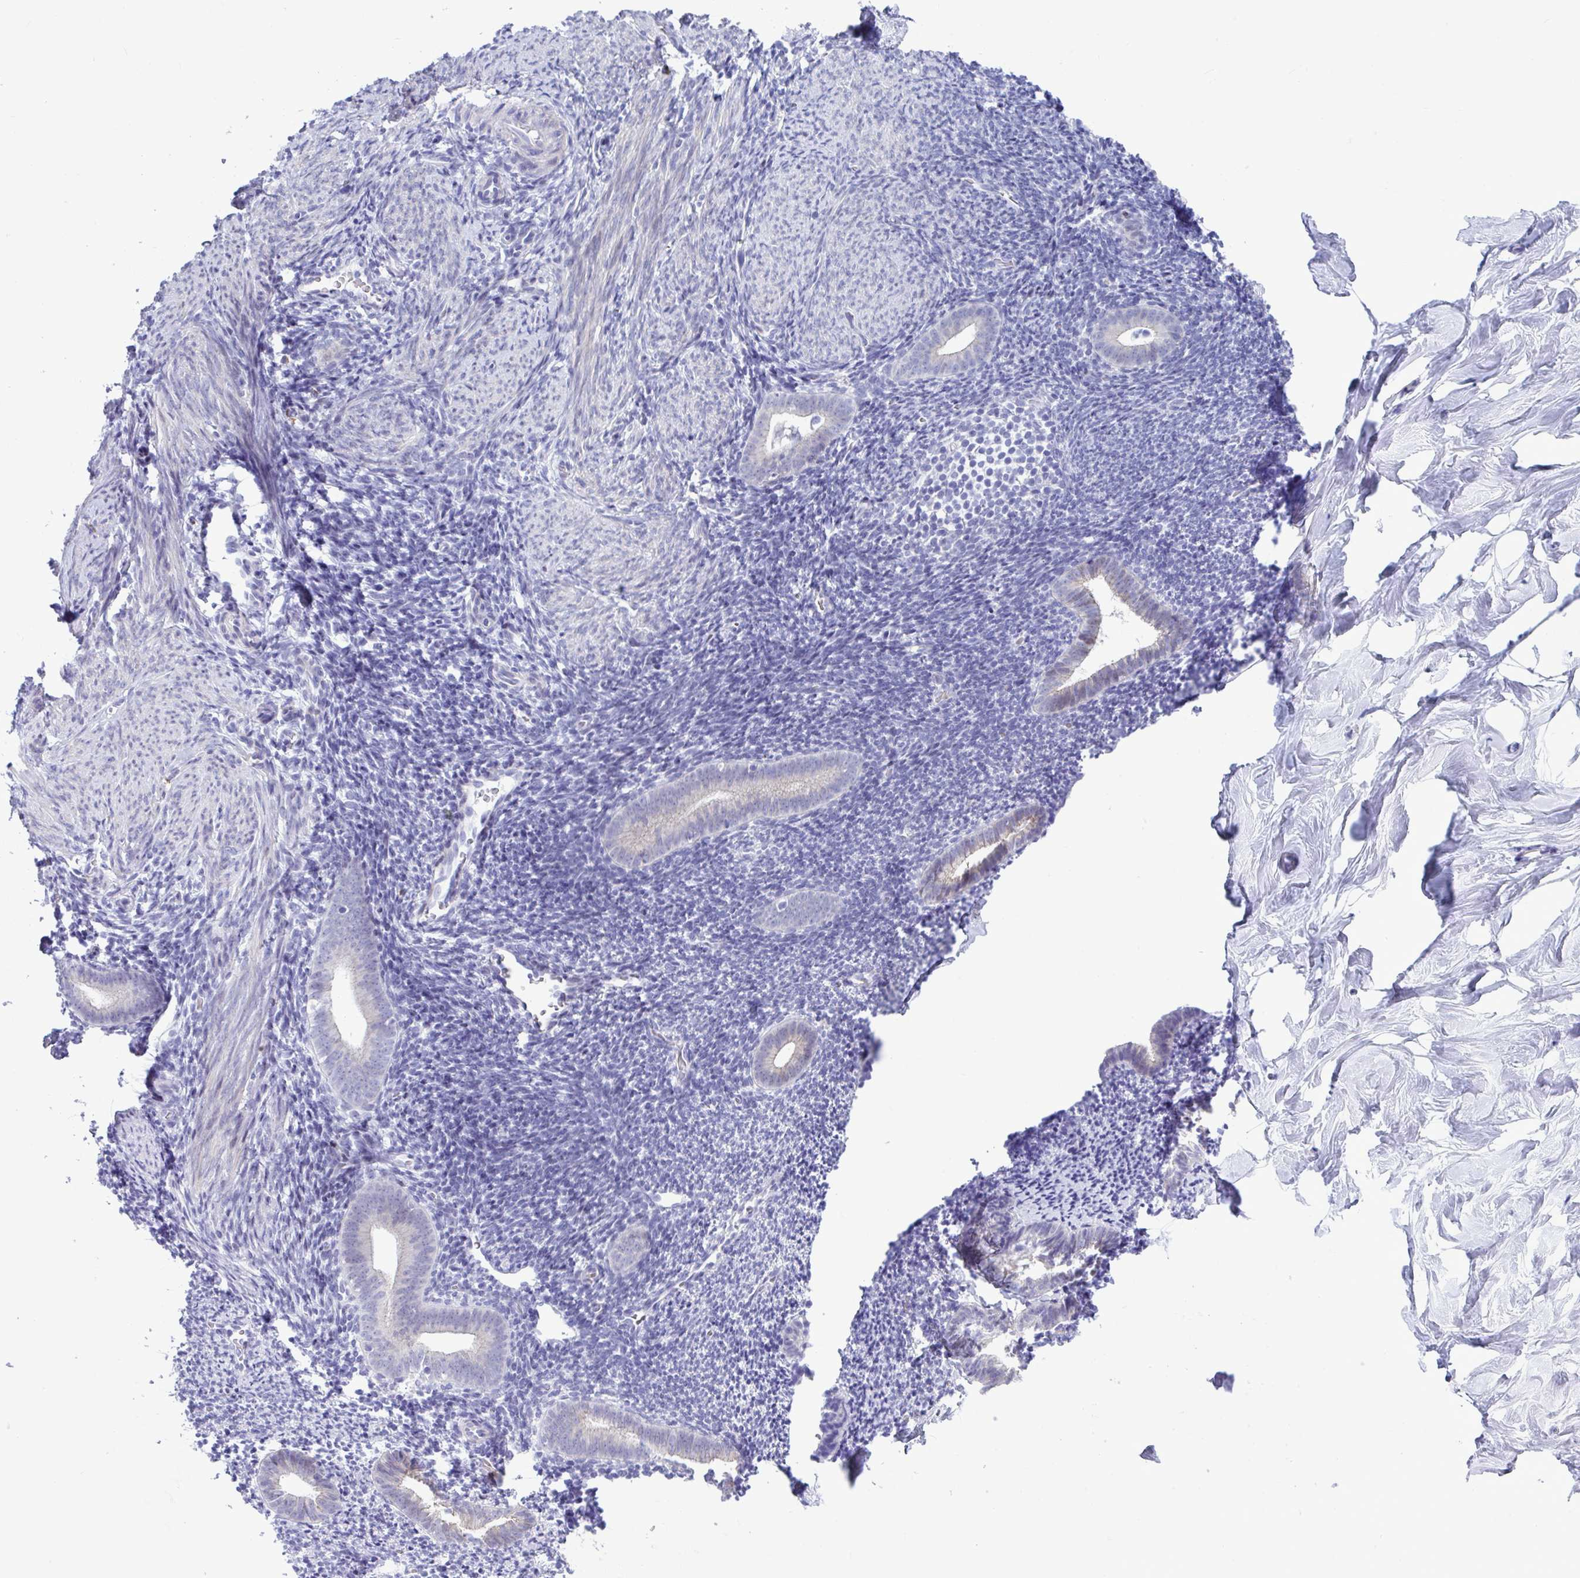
{"staining": {"intensity": "negative", "quantity": "none", "location": "none"}, "tissue": "endometrium", "cell_type": "Cells in endometrial stroma", "image_type": "normal", "snomed": [{"axis": "morphology", "description": "Normal tissue, NOS"}, {"axis": "topography", "description": "Endometrium"}], "caption": "The immunohistochemistry histopathology image has no significant positivity in cells in endometrial stroma of endometrium.", "gene": "ISL1", "patient": {"sex": "female", "age": 39}}